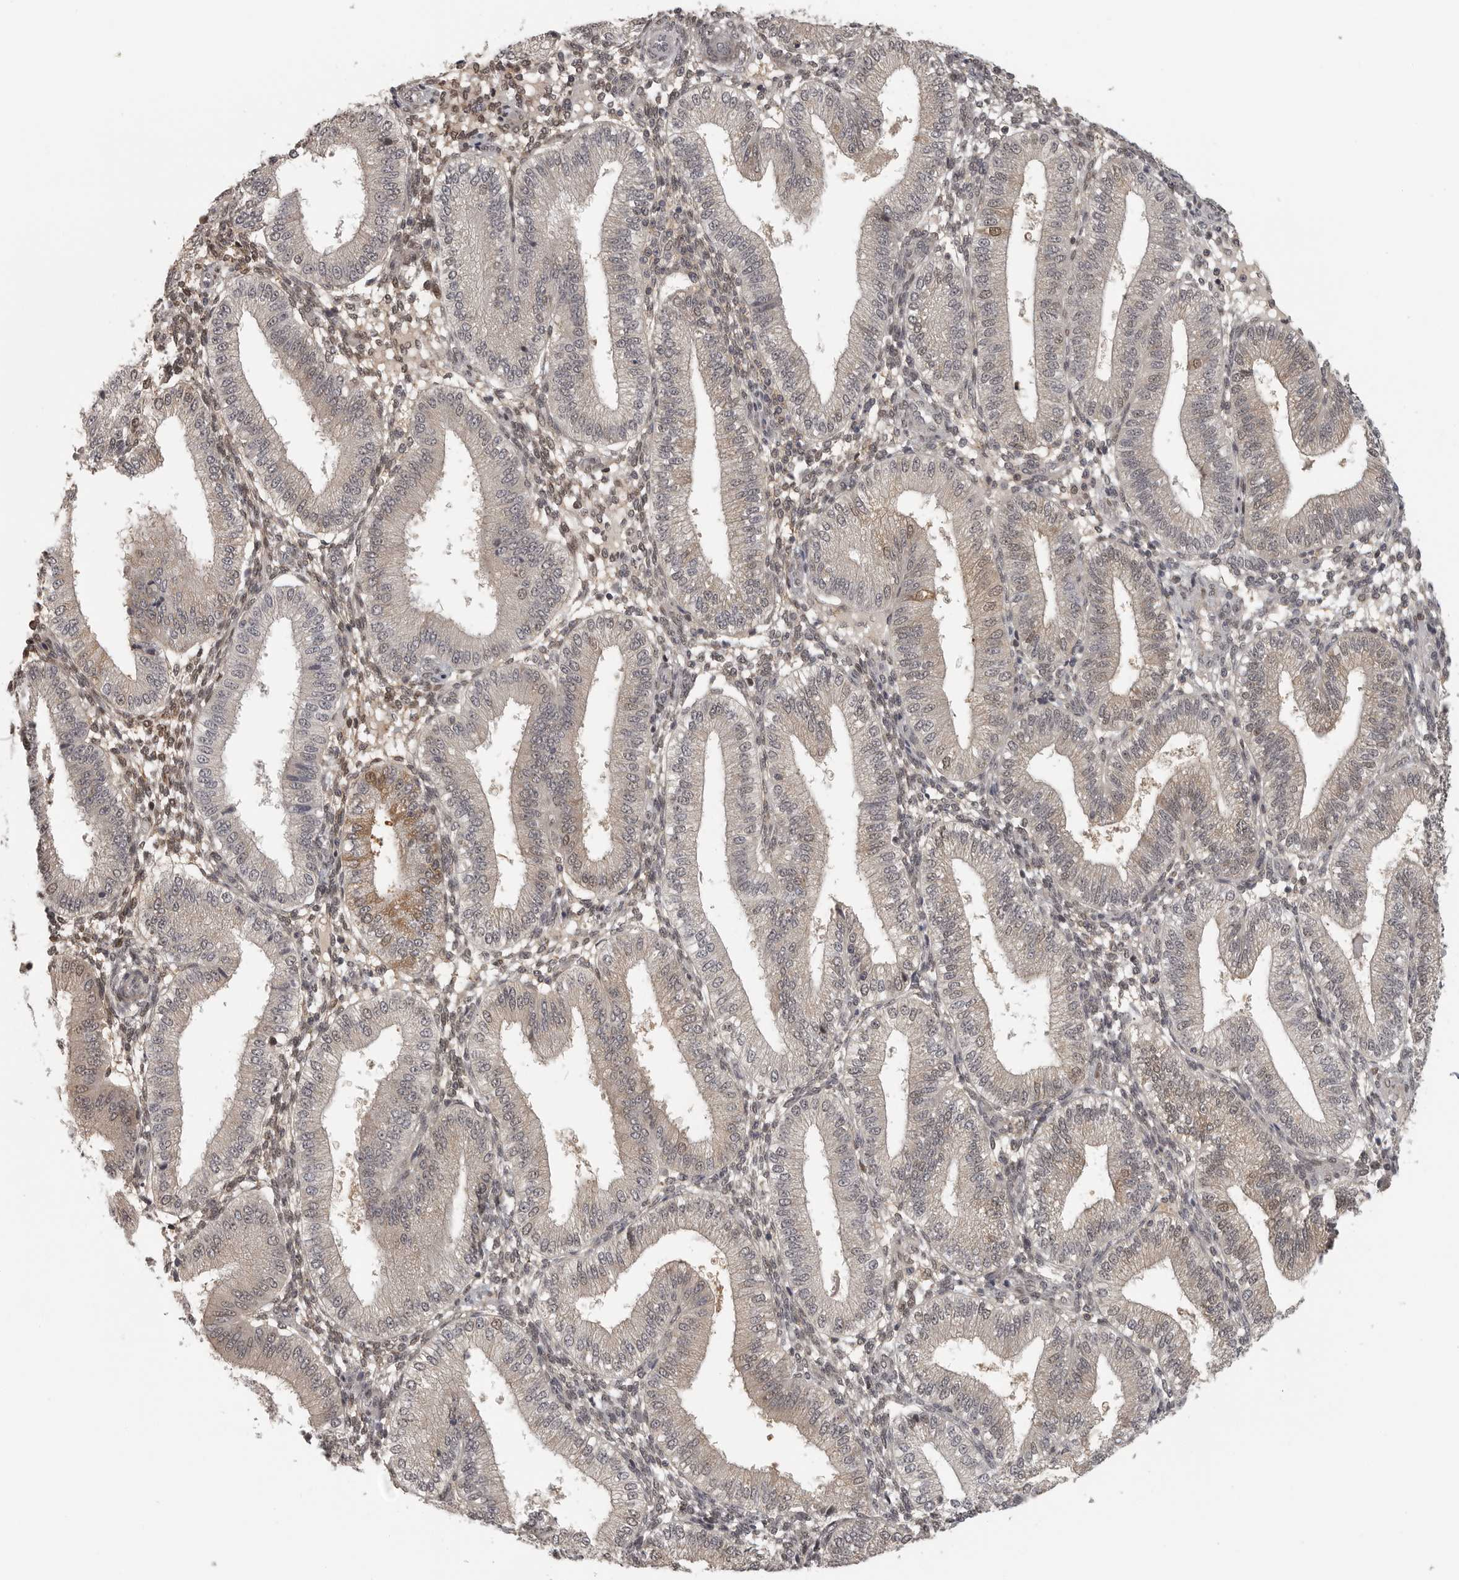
{"staining": {"intensity": "moderate", "quantity": "25%-75%", "location": "nuclear"}, "tissue": "endometrium", "cell_type": "Cells in endometrial stroma", "image_type": "normal", "snomed": [{"axis": "morphology", "description": "Normal tissue, NOS"}, {"axis": "topography", "description": "Endometrium"}], "caption": "Endometrium stained with a brown dye exhibits moderate nuclear positive positivity in approximately 25%-75% of cells in endometrial stroma.", "gene": "UROD", "patient": {"sex": "female", "age": 39}}